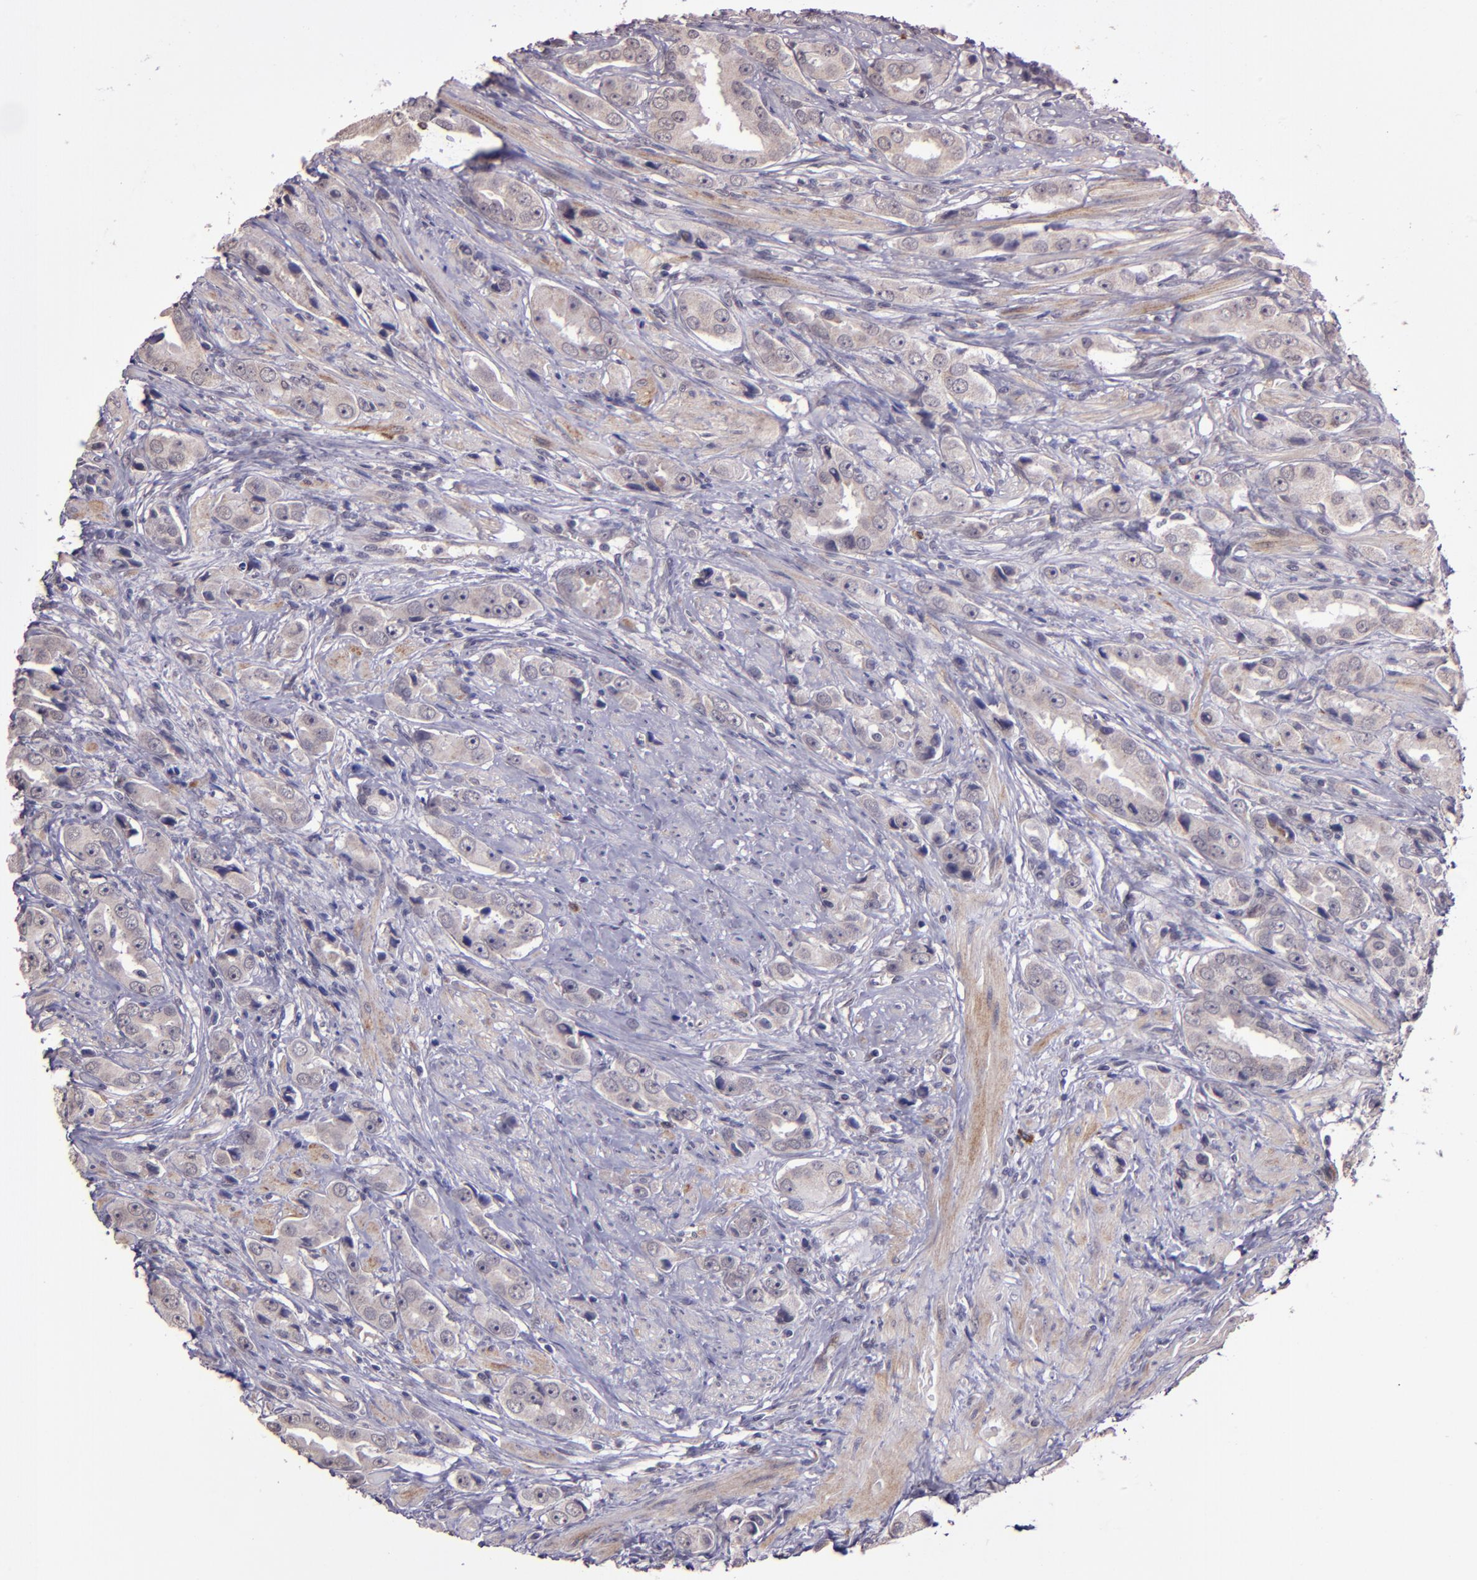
{"staining": {"intensity": "weak", "quantity": ">75%", "location": "cytoplasmic/membranous"}, "tissue": "prostate cancer", "cell_type": "Tumor cells", "image_type": "cancer", "snomed": [{"axis": "morphology", "description": "Adenocarcinoma, Medium grade"}, {"axis": "topography", "description": "Prostate"}], "caption": "Immunohistochemical staining of prostate adenocarcinoma (medium-grade) demonstrates weak cytoplasmic/membranous protein staining in approximately >75% of tumor cells. The staining was performed using DAB (3,3'-diaminobenzidine) to visualize the protein expression in brown, while the nuclei were stained in blue with hematoxylin (Magnification: 20x).", "gene": "TAF7L", "patient": {"sex": "male", "age": 53}}